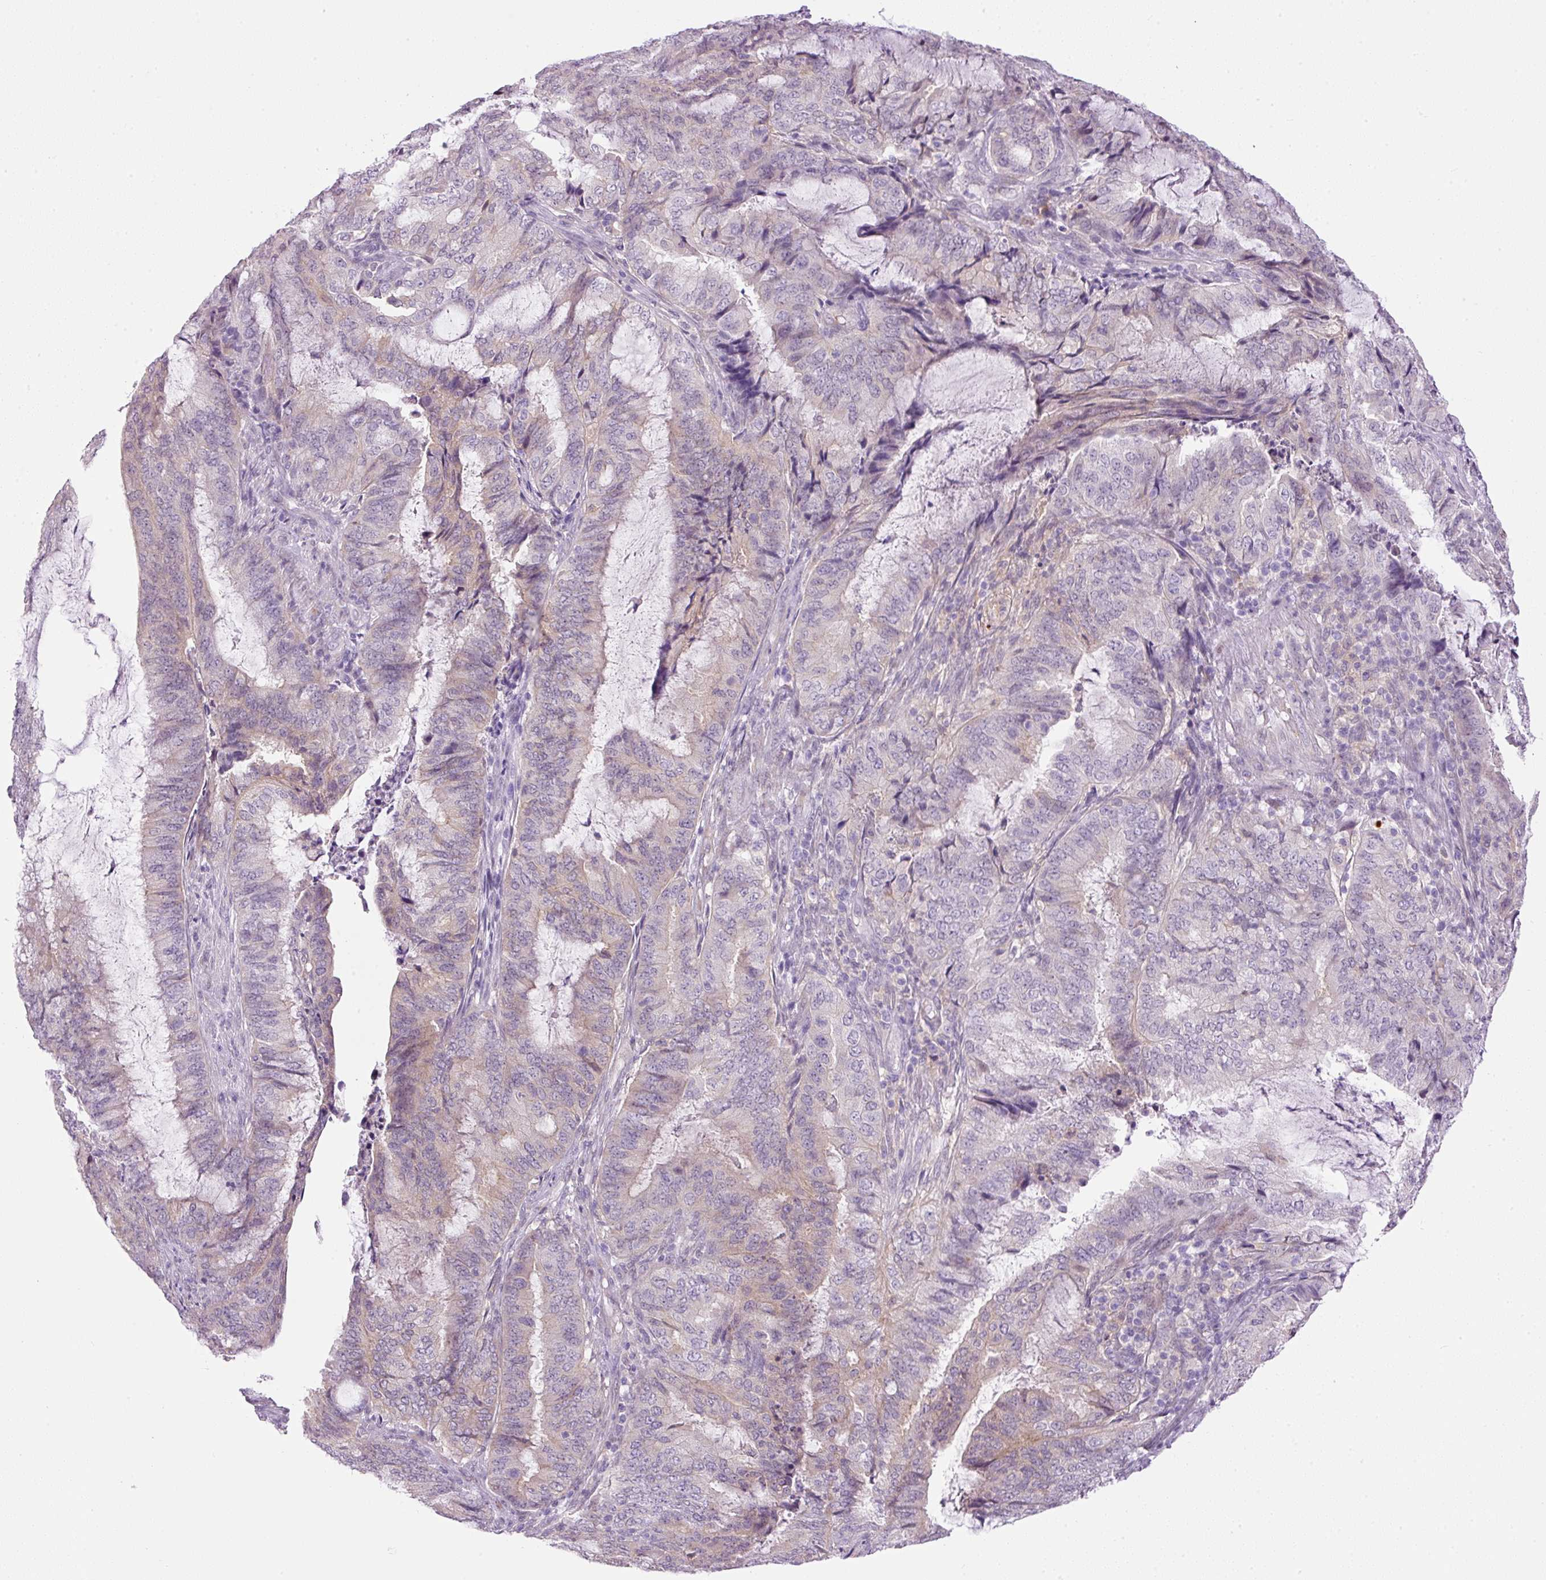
{"staining": {"intensity": "weak", "quantity": "<25%", "location": "cytoplasmic/membranous"}, "tissue": "endometrial cancer", "cell_type": "Tumor cells", "image_type": "cancer", "snomed": [{"axis": "morphology", "description": "Adenocarcinoma, NOS"}, {"axis": "topography", "description": "Endometrium"}], "caption": "A histopathology image of human adenocarcinoma (endometrial) is negative for staining in tumor cells.", "gene": "SRC", "patient": {"sex": "female", "age": 51}}